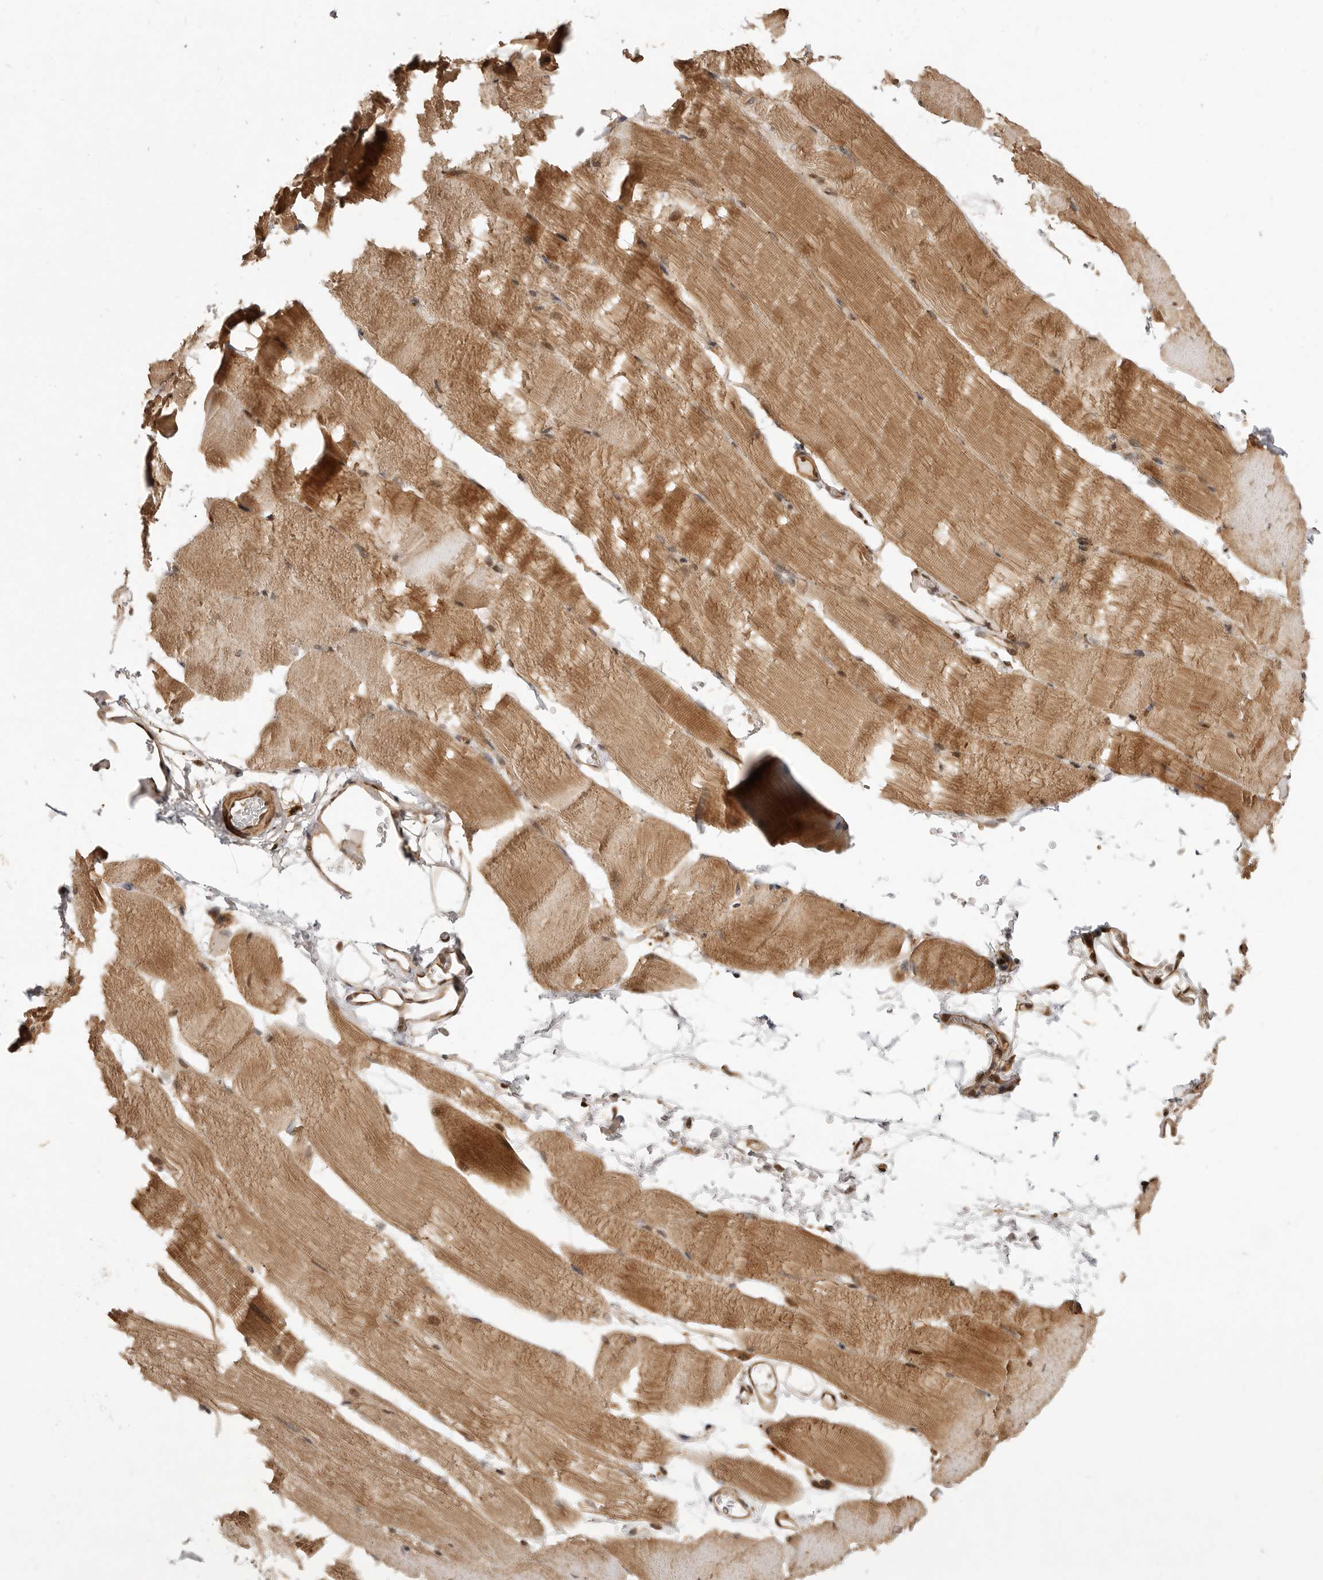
{"staining": {"intensity": "moderate", "quantity": ">75%", "location": "cytoplasmic/membranous,nuclear"}, "tissue": "skeletal muscle", "cell_type": "Myocytes", "image_type": "normal", "snomed": [{"axis": "morphology", "description": "Normal tissue, NOS"}, {"axis": "topography", "description": "Skeletal muscle"}, {"axis": "topography", "description": "Parathyroid gland"}], "caption": "Immunohistochemical staining of unremarkable skeletal muscle demonstrates moderate cytoplasmic/membranous,nuclear protein staining in about >75% of myocytes. The staining is performed using DAB (3,3'-diaminobenzidine) brown chromogen to label protein expression. The nuclei are counter-stained blue using hematoxylin.", "gene": "ADPRS", "patient": {"sex": "female", "age": 37}}